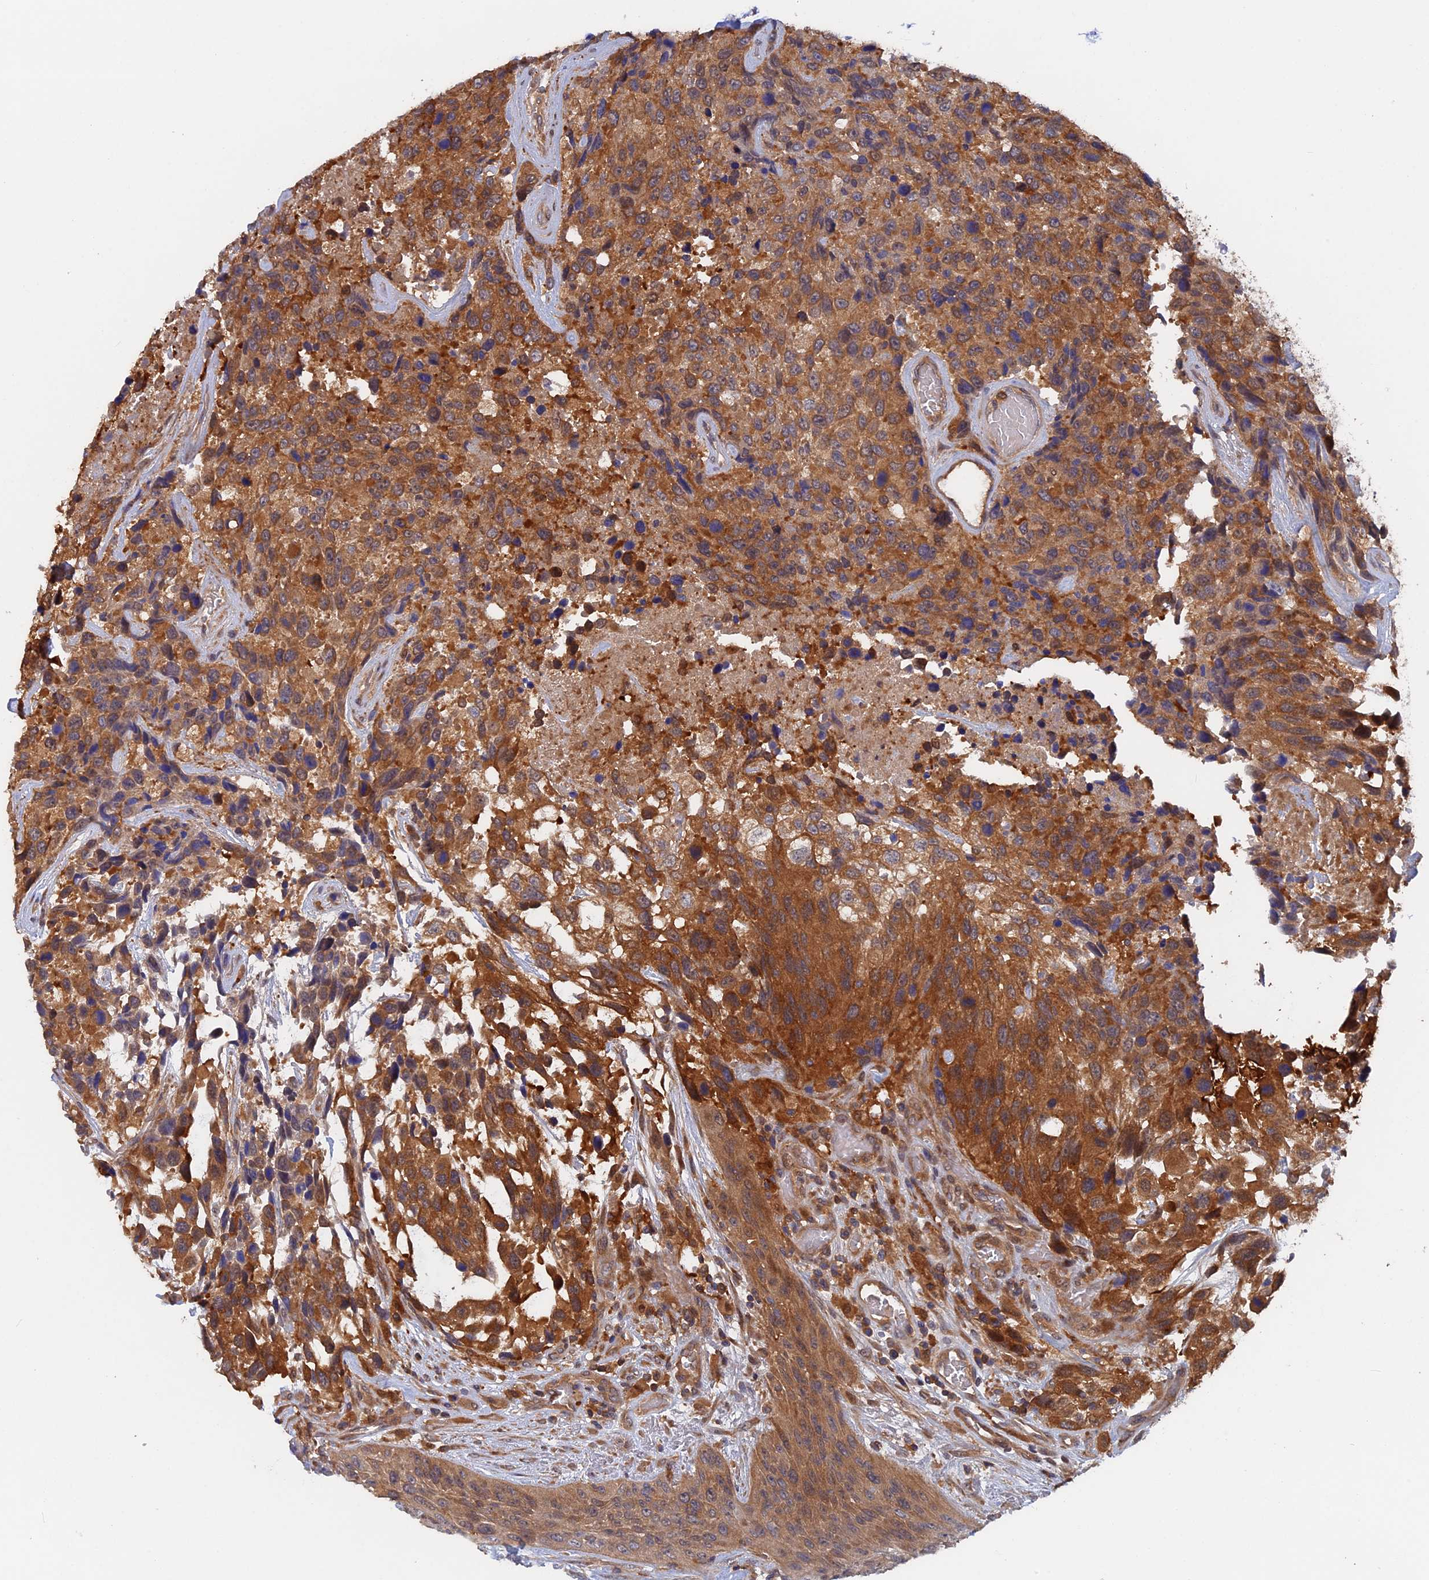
{"staining": {"intensity": "moderate", "quantity": ">75%", "location": "cytoplasmic/membranous"}, "tissue": "urothelial cancer", "cell_type": "Tumor cells", "image_type": "cancer", "snomed": [{"axis": "morphology", "description": "Urothelial carcinoma, High grade"}, {"axis": "topography", "description": "Urinary bladder"}], "caption": "Protein expression analysis of urothelial cancer displays moderate cytoplasmic/membranous expression in approximately >75% of tumor cells.", "gene": "BLVRA", "patient": {"sex": "female", "age": 70}}